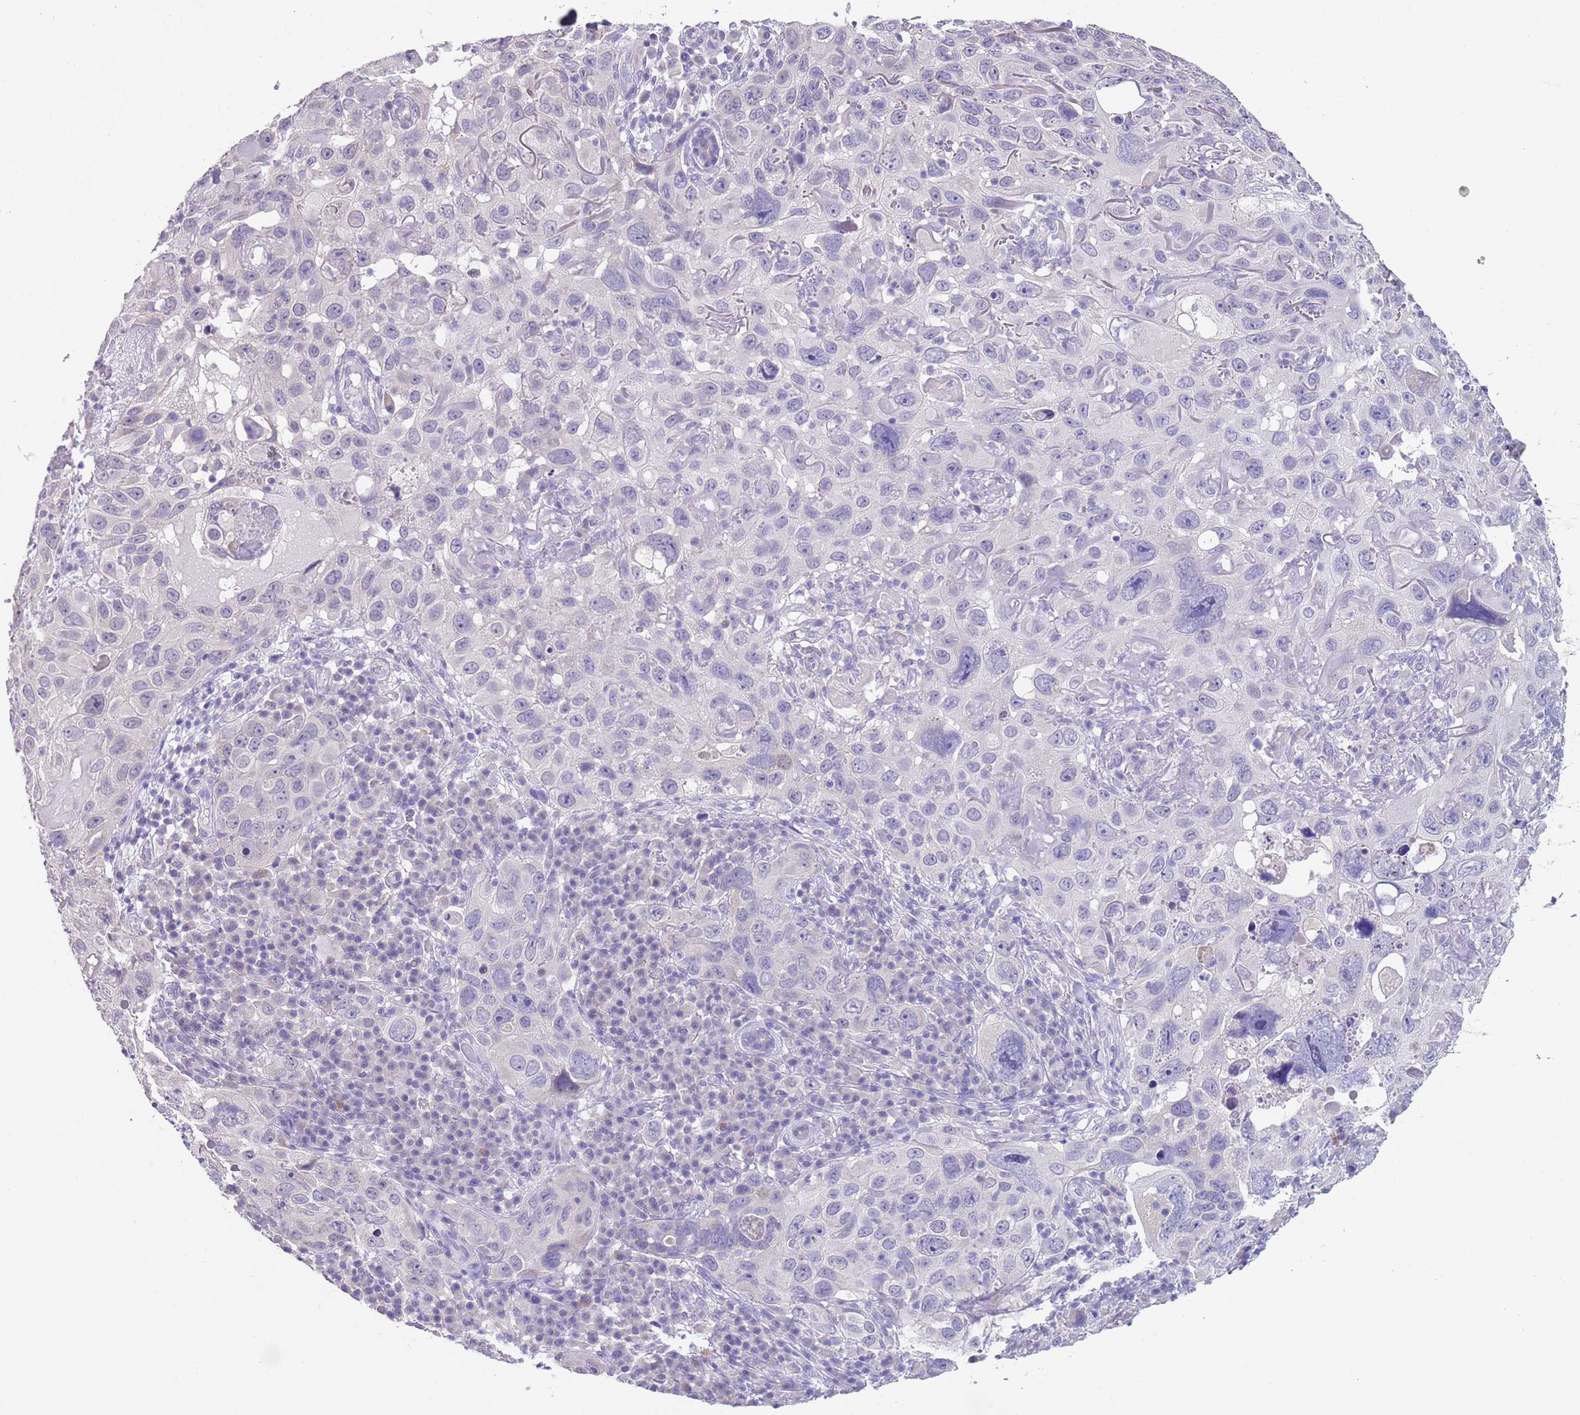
{"staining": {"intensity": "negative", "quantity": "none", "location": "none"}, "tissue": "skin cancer", "cell_type": "Tumor cells", "image_type": "cancer", "snomed": [{"axis": "morphology", "description": "Squamous cell carcinoma in situ, NOS"}, {"axis": "morphology", "description": "Squamous cell carcinoma, NOS"}, {"axis": "topography", "description": "Skin"}], "caption": "Micrograph shows no protein positivity in tumor cells of squamous cell carcinoma in situ (skin) tissue.", "gene": "SPIRE2", "patient": {"sex": "male", "age": 93}}